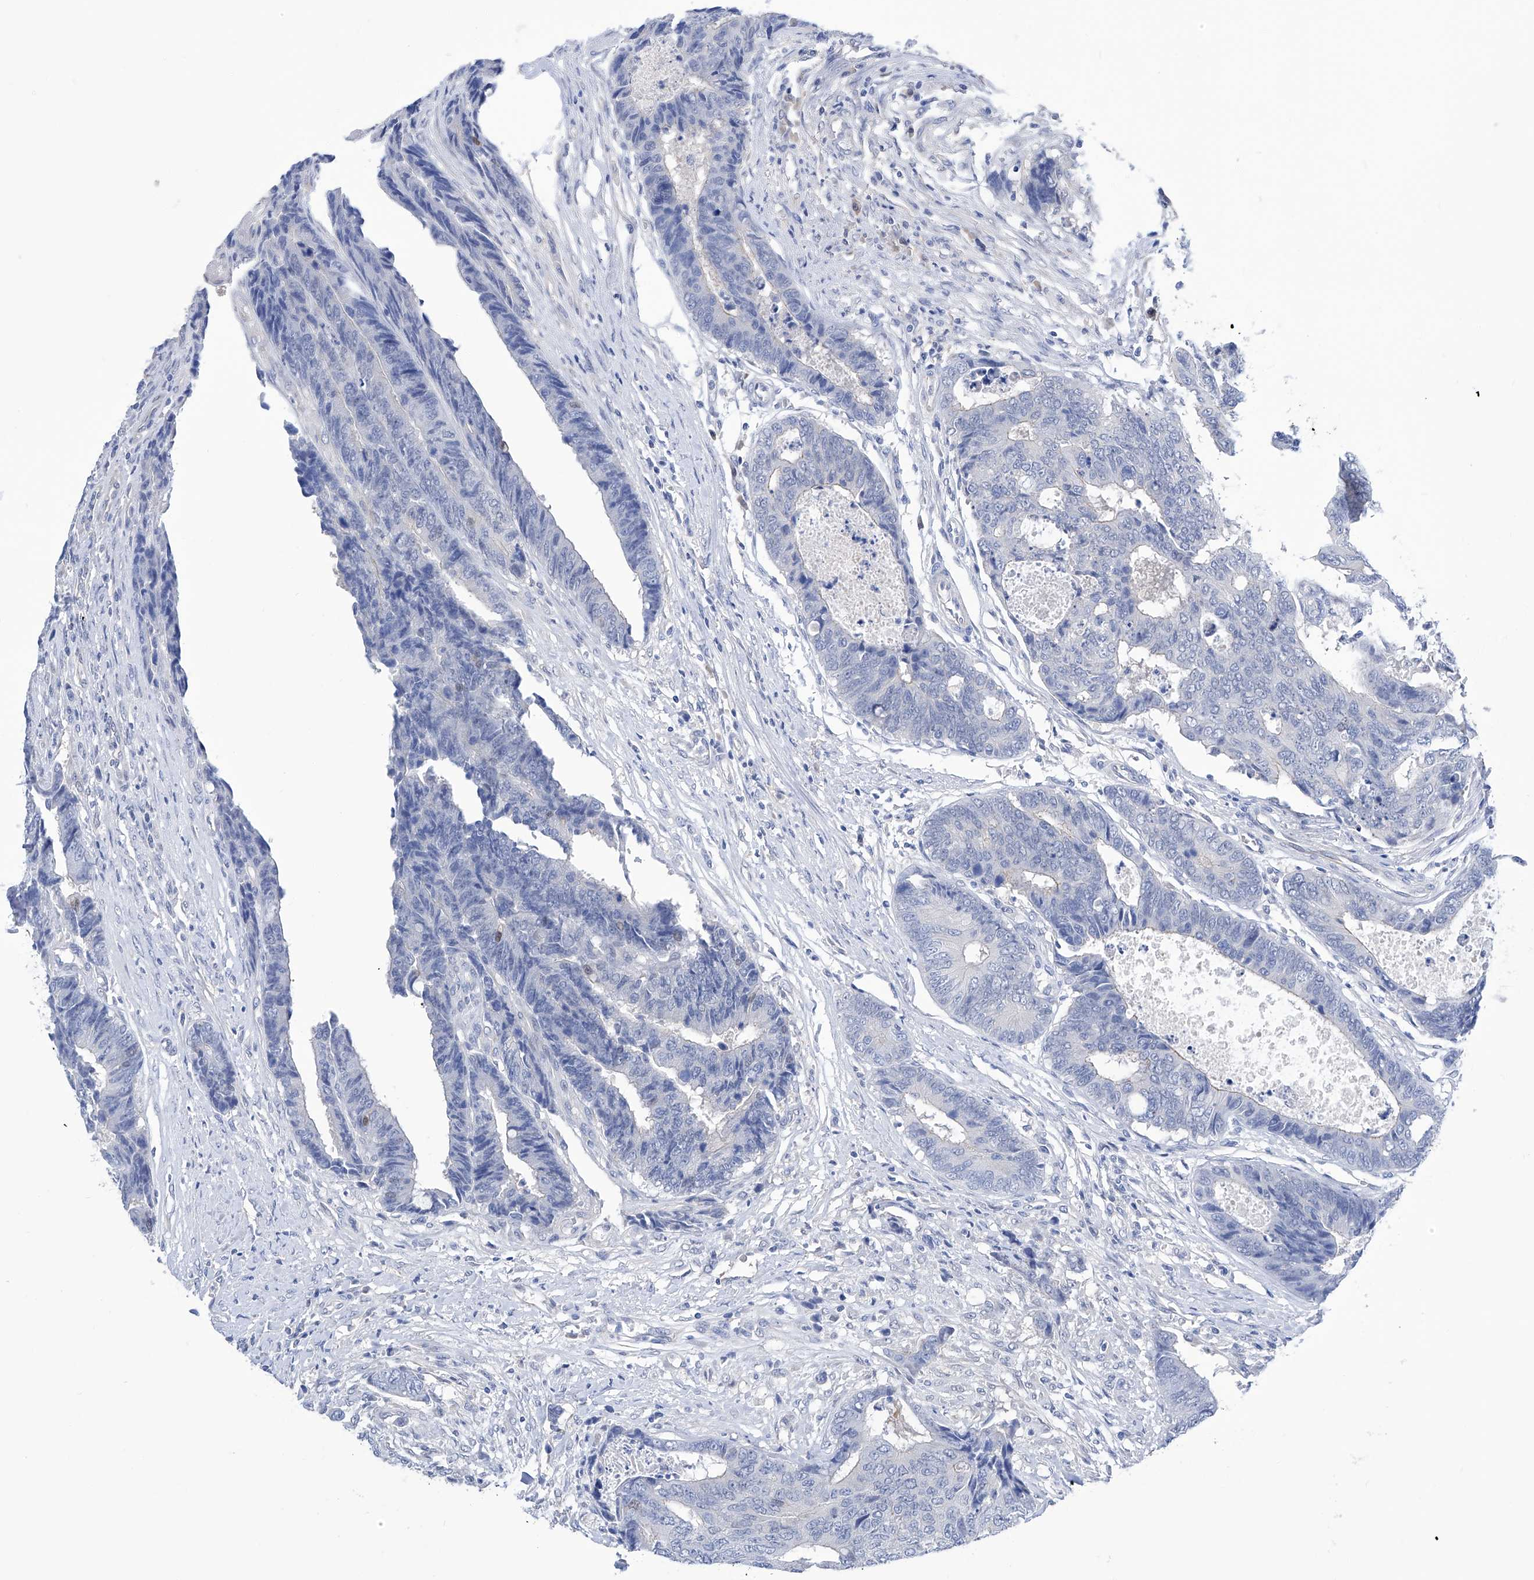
{"staining": {"intensity": "negative", "quantity": "none", "location": "none"}, "tissue": "colorectal cancer", "cell_type": "Tumor cells", "image_type": "cancer", "snomed": [{"axis": "morphology", "description": "Adenocarcinoma, NOS"}, {"axis": "topography", "description": "Rectum"}], "caption": "High magnification brightfield microscopy of adenocarcinoma (colorectal) stained with DAB (3,3'-diaminobenzidine) (brown) and counterstained with hematoxylin (blue): tumor cells show no significant expression.", "gene": "PGM3", "patient": {"sex": "male", "age": 84}}